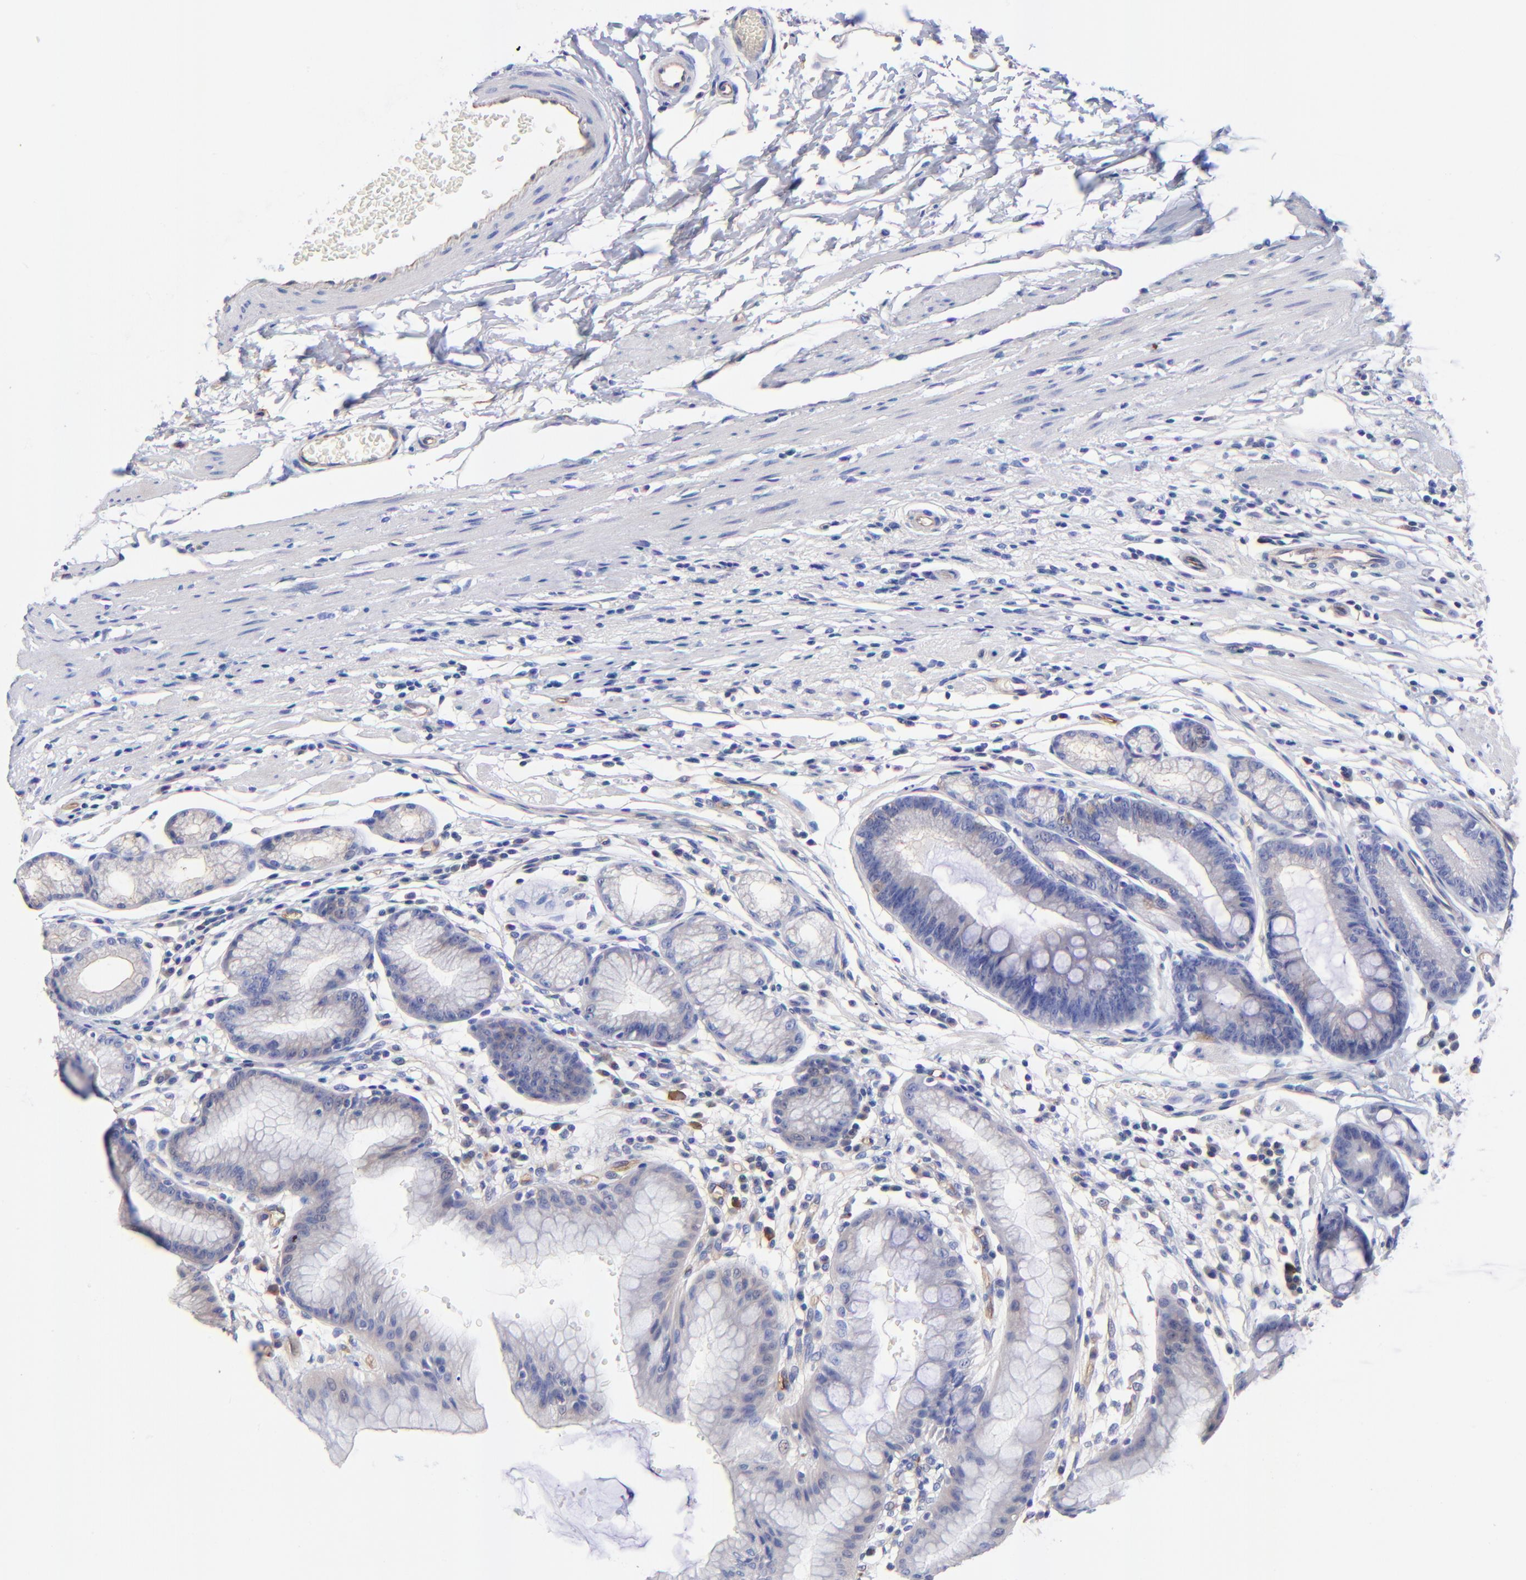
{"staining": {"intensity": "weak", "quantity": "25%-75%", "location": "cytoplasmic/membranous"}, "tissue": "stomach", "cell_type": "Glandular cells", "image_type": "normal", "snomed": [{"axis": "morphology", "description": "Normal tissue, NOS"}, {"axis": "morphology", "description": "Inflammation, NOS"}, {"axis": "topography", "description": "Stomach, lower"}], "caption": "This histopathology image shows immunohistochemistry (IHC) staining of unremarkable stomach, with low weak cytoplasmic/membranous positivity in approximately 25%-75% of glandular cells.", "gene": "SLC44A2", "patient": {"sex": "male", "age": 59}}